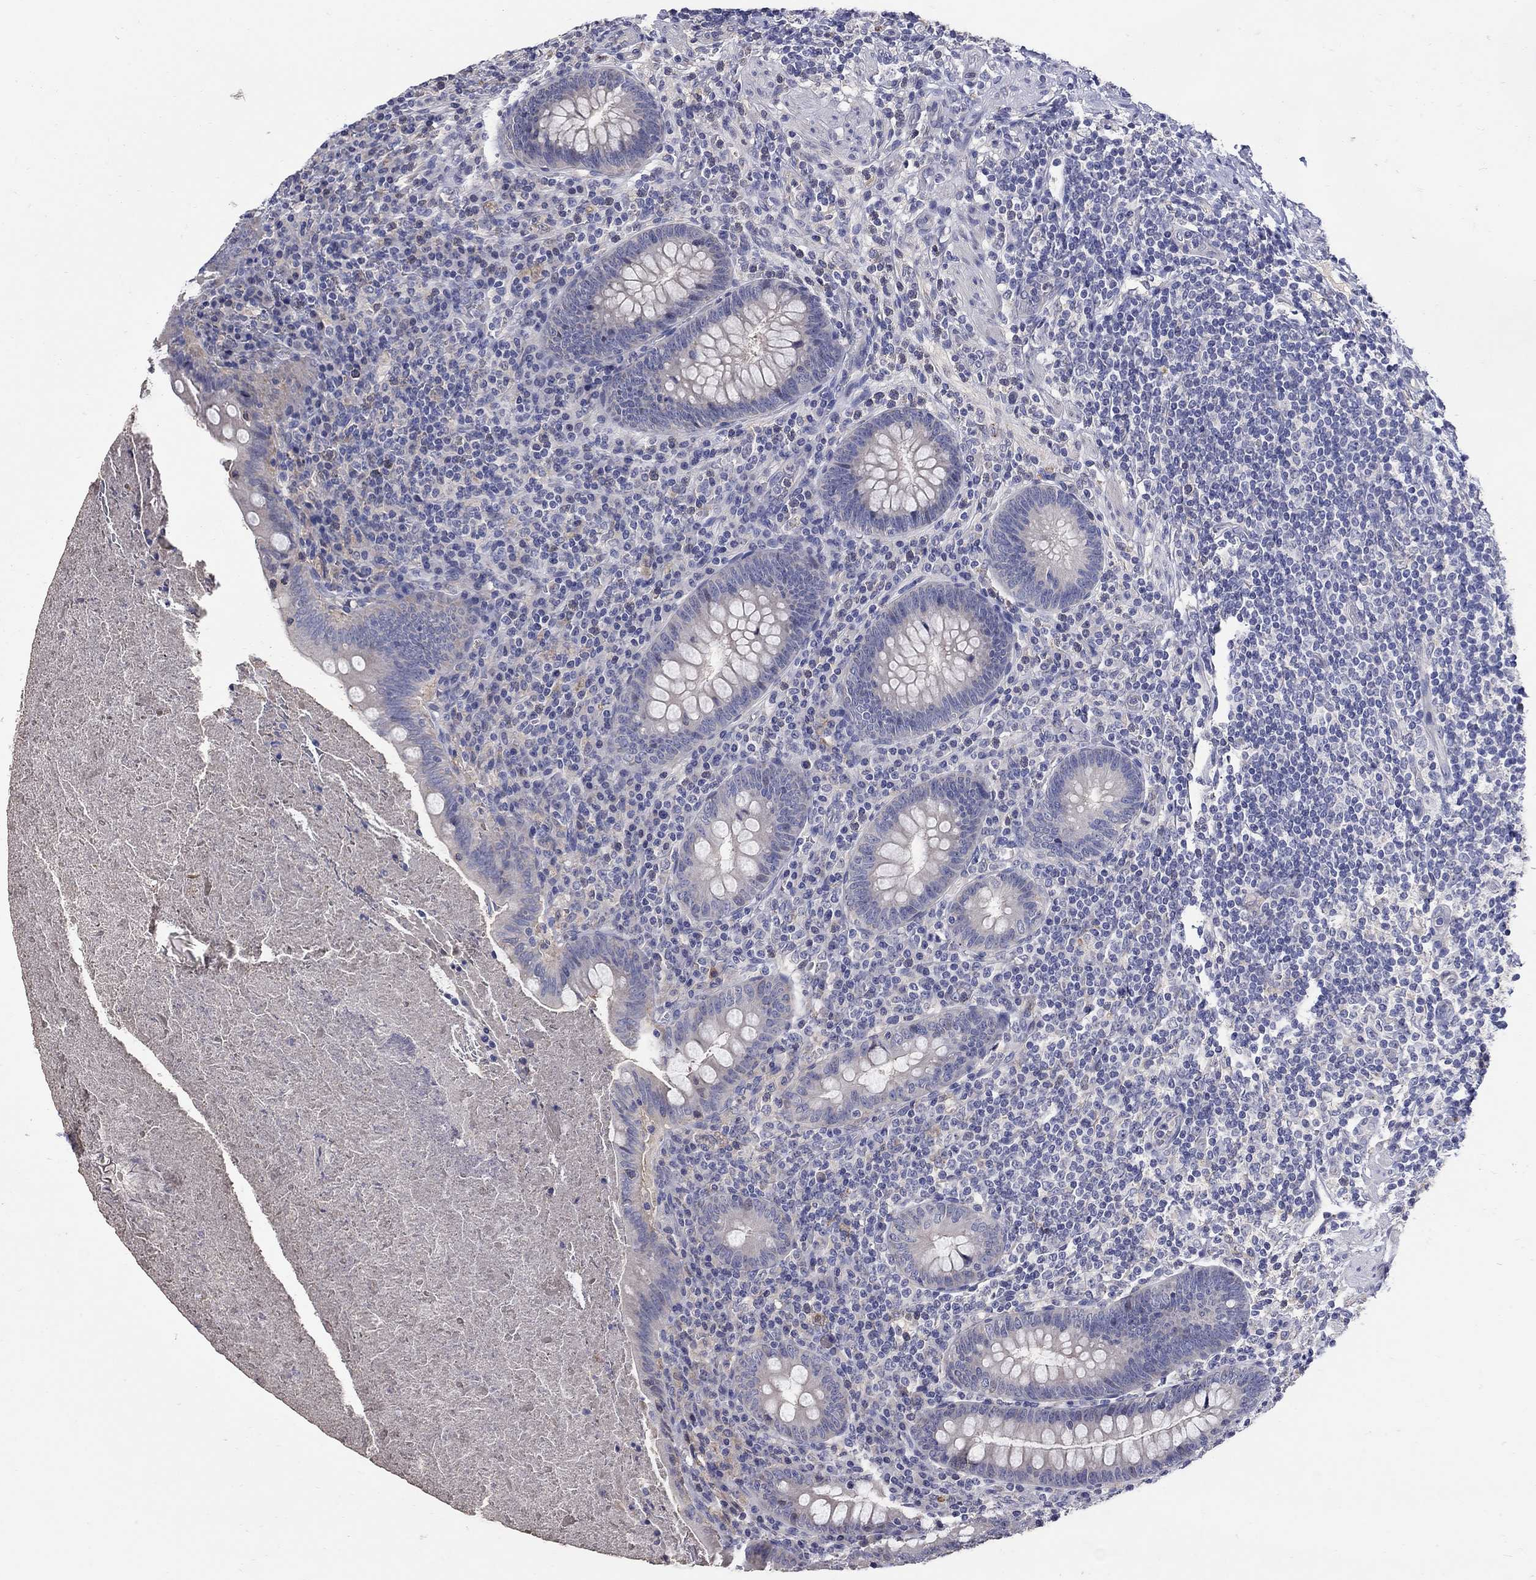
{"staining": {"intensity": "negative", "quantity": "none", "location": "none"}, "tissue": "appendix", "cell_type": "Glandular cells", "image_type": "normal", "snomed": [{"axis": "morphology", "description": "Normal tissue, NOS"}, {"axis": "topography", "description": "Appendix"}], "caption": "This is an IHC image of normal human appendix. There is no staining in glandular cells.", "gene": "CETN1", "patient": {"sex": "male", "age": 47}}